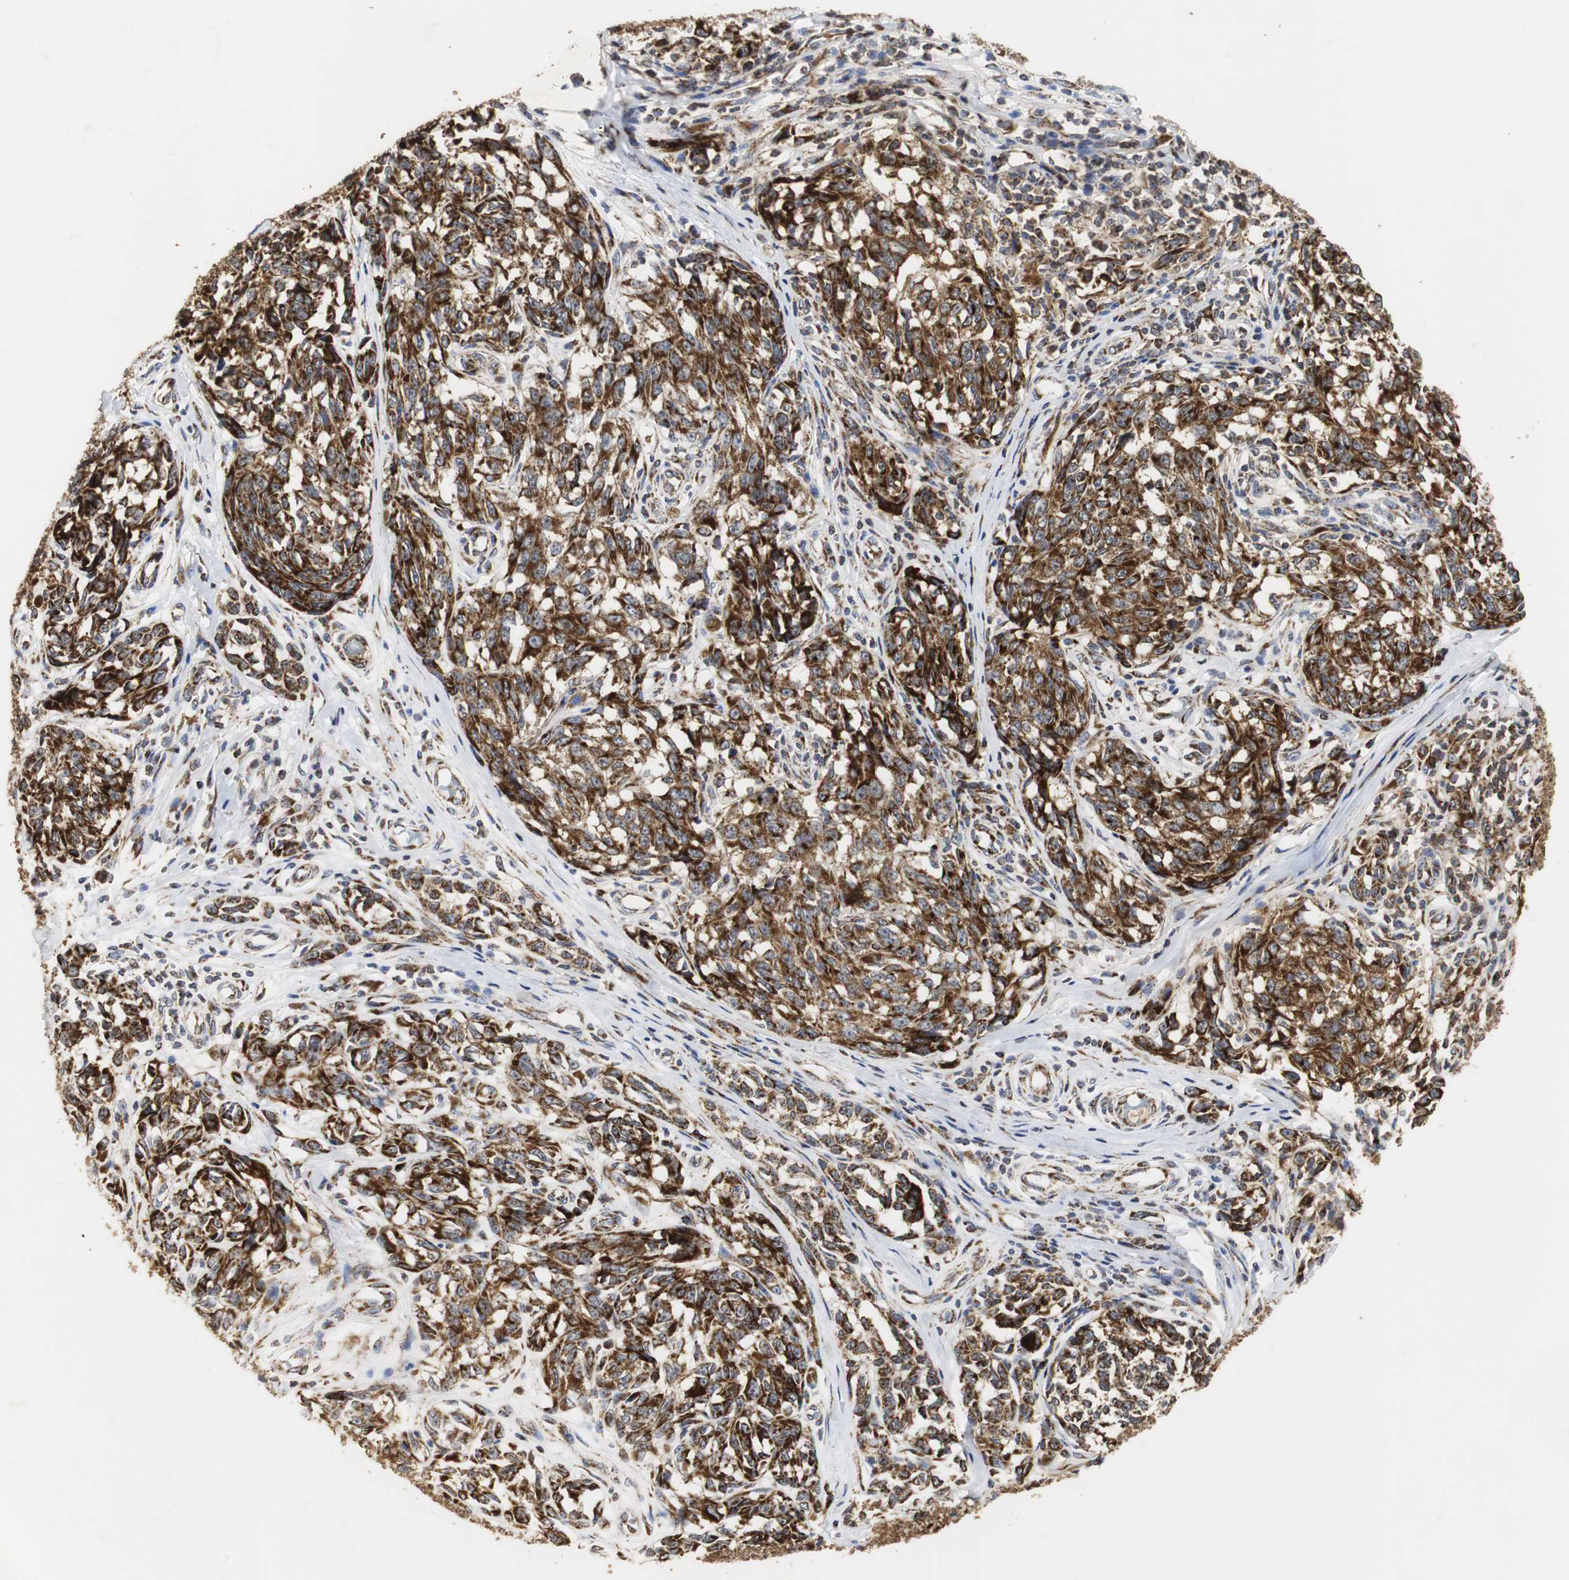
{"staining": {"intensity": "strong", "quantity": ">75%", "location": "cytoplasmic/membranous"}, "tissue": "melanoma", "cell_type": "Tumor cells", "image_type": "cancer", "snomed": [{"axis": "morphology", "description": "Malignant melanoma, NOS"}, {"axis": "topography", "description": "Skin"}], "caption": "Malignant melanoma stained for a protein shows strong cytoplasmic/membranous positivity in tumor cells.", "gene": "HSD17B10", "patient": {"sex": "female", "age": 64}}